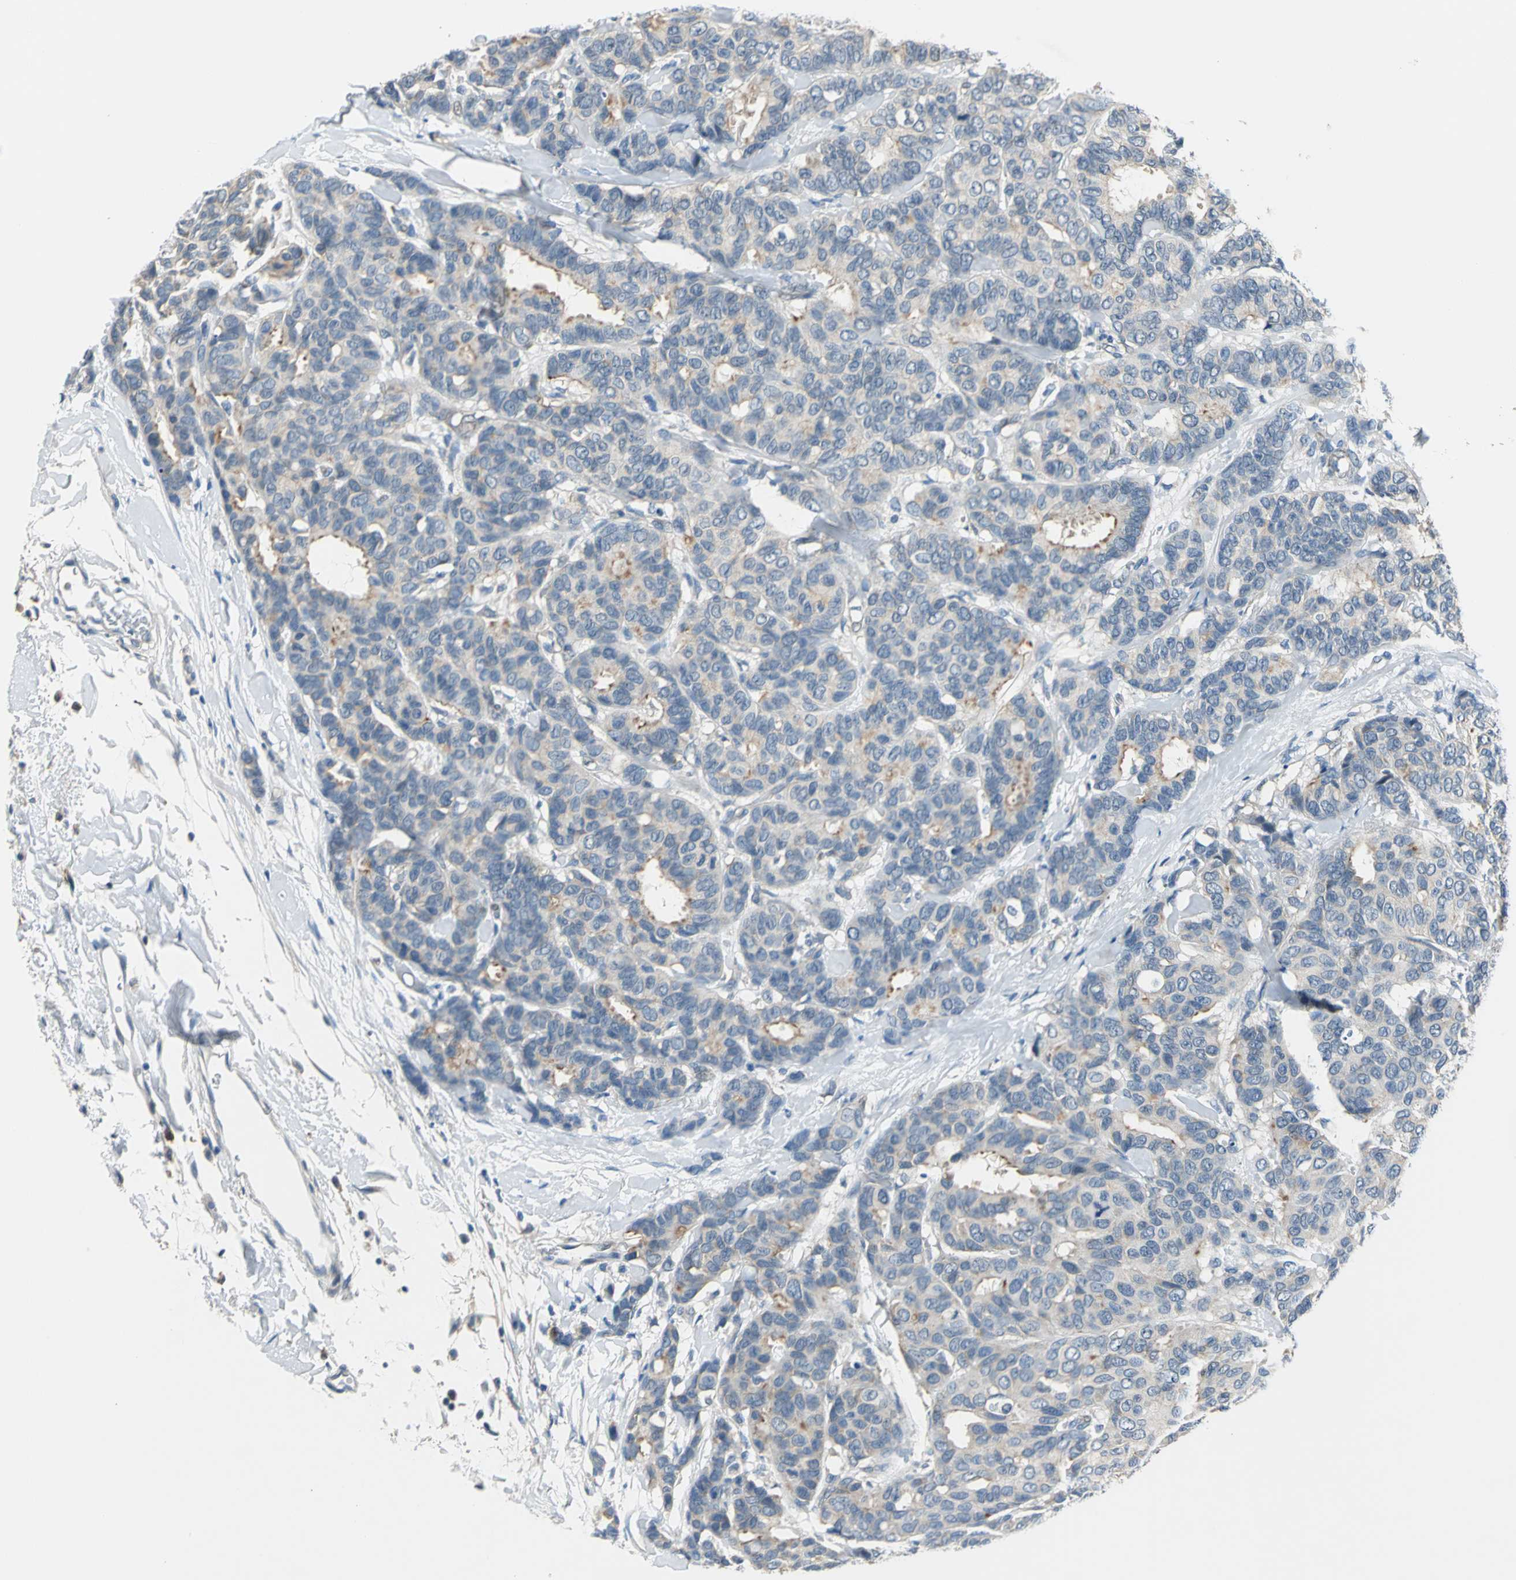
{"staining": {"intensity": "moderate", "quantity": "<25%", "location": "cytoplasmic/membranous"}, "tissue": "breast cancer", "cell_type": "Tumor cells", "image_type": "cancer", "snomed": [{"axis": "morphology", "description": "Duct carcinoma"}, {"axis": "topography", "description": "Breast"}], "caption": "Moderate cytoplasmic/membranous protein positivity is appreciated in approximately <25% of tumor cells in breast cancer.", "gene": "ZNF415", "patient": {"sex": "female", "age": 87}}